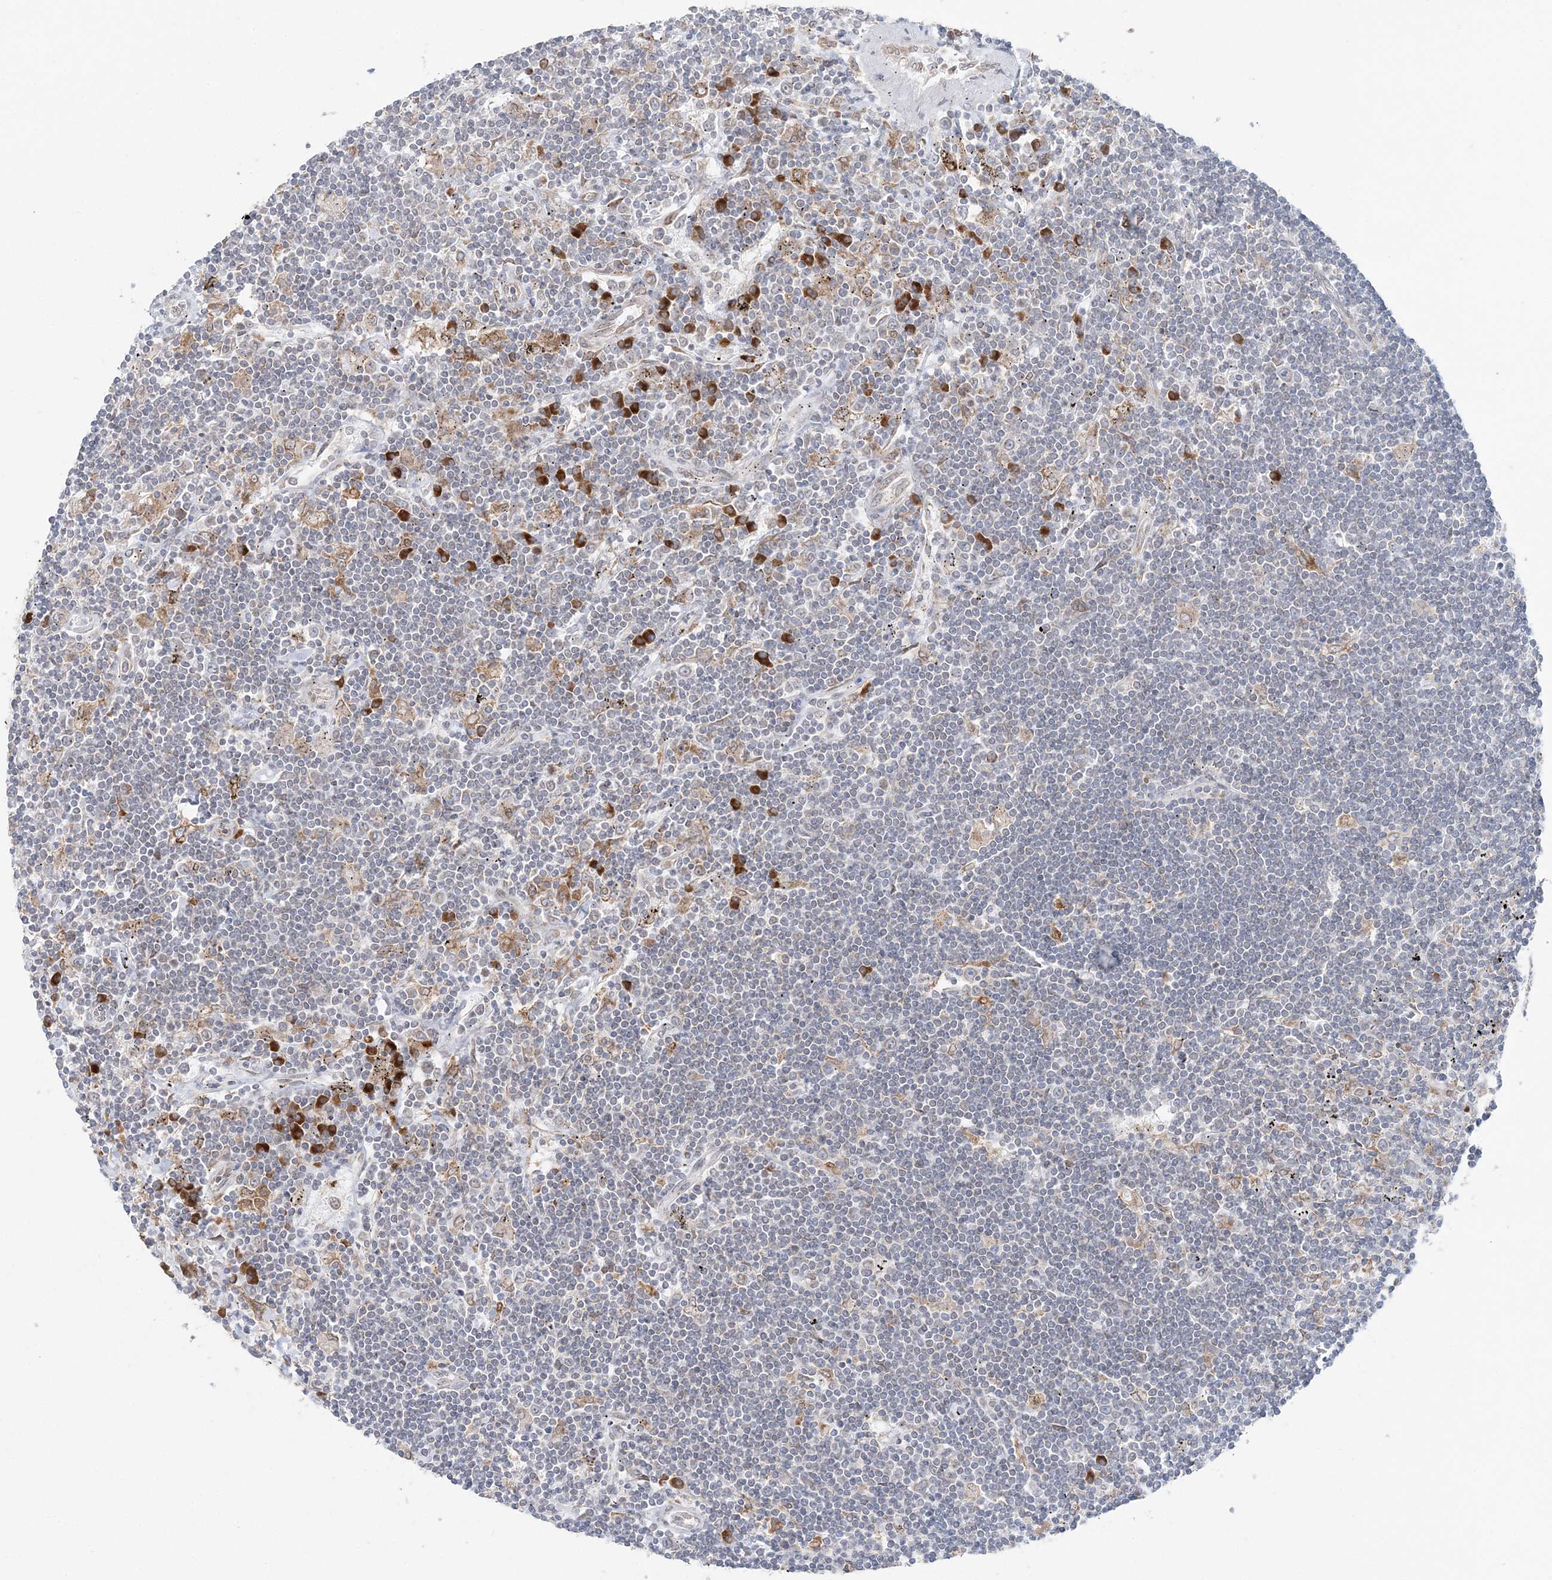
{"staining": {"intensity": "negative", "quantity": "none", "location": "none"}, "tissue": "lymphoma", "cell_type": "Tumor cells", "image_type": "cancer", "snomed": [{"axis": "morphology", "description": "Malignant lymphoma, non-Hodgkin's type, Low grade"}, {"axis": "topography", "description": "Spleen"}], "caption": "Immunohistochemical staining of lymphoma shows no significant staining in tumor cells.", "gene": "TMED10", "patient": {"sex": "male", "age": 76}}